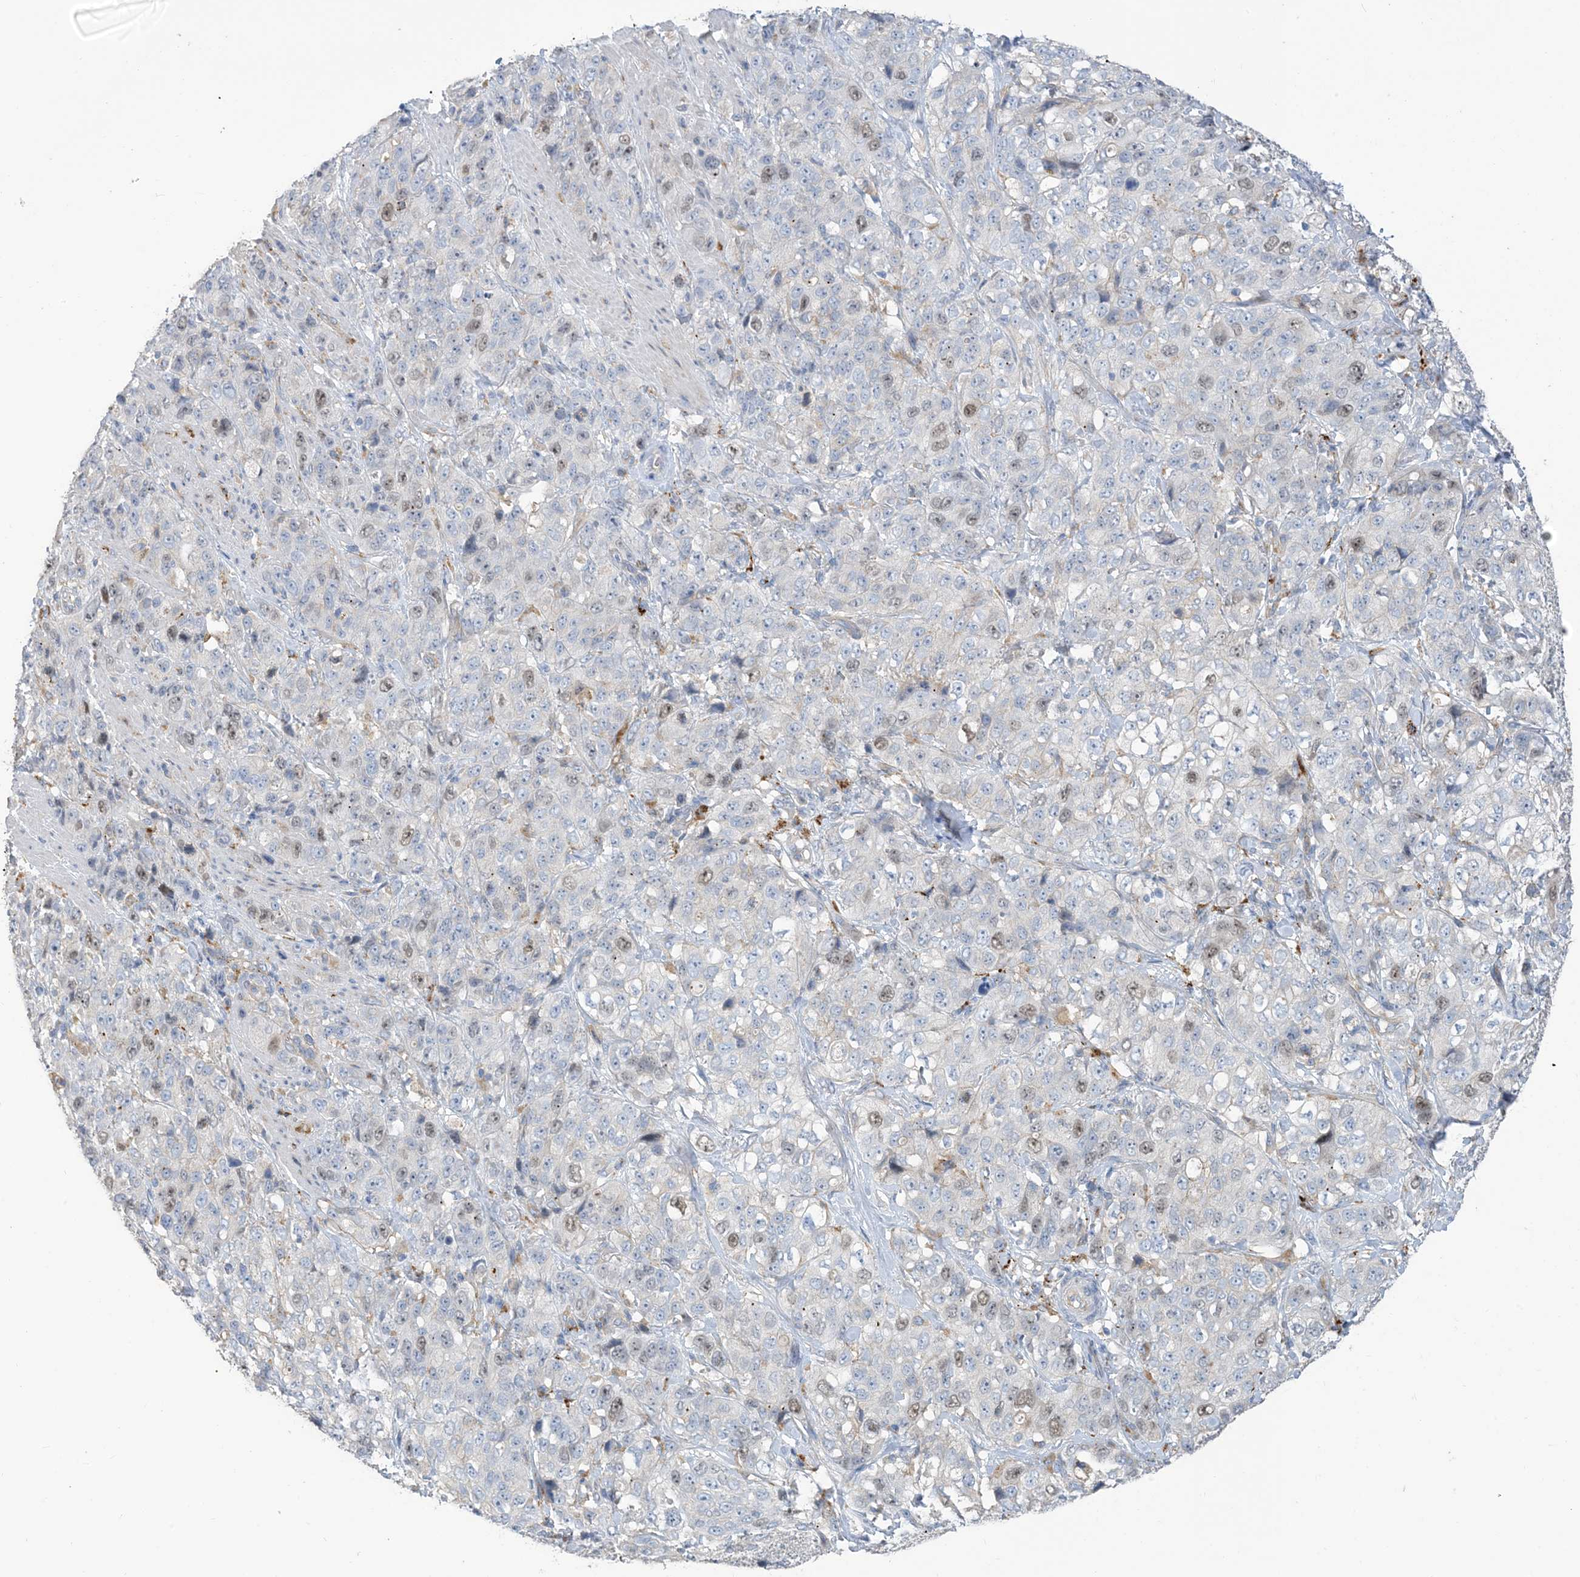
{"staining": {"intensity": "weak", "quantity": "<25%", "location": "nuclear"}, "tissue": "stomach cancer", "cell_type": "Tumor cells", "image_type": "cancer", "snomed": [{"axis": "morphology", "description": "Adenocarcinoma, NOS"}, {"axis": "topography", "description": "Stomach"}], "caption": "DAB immunohistochemical staining of stomach adenocarcinoma displays no significant staining in tumor cells.", "gene": "PEAR1", "patient": {"sex": "male", "age": 48}}